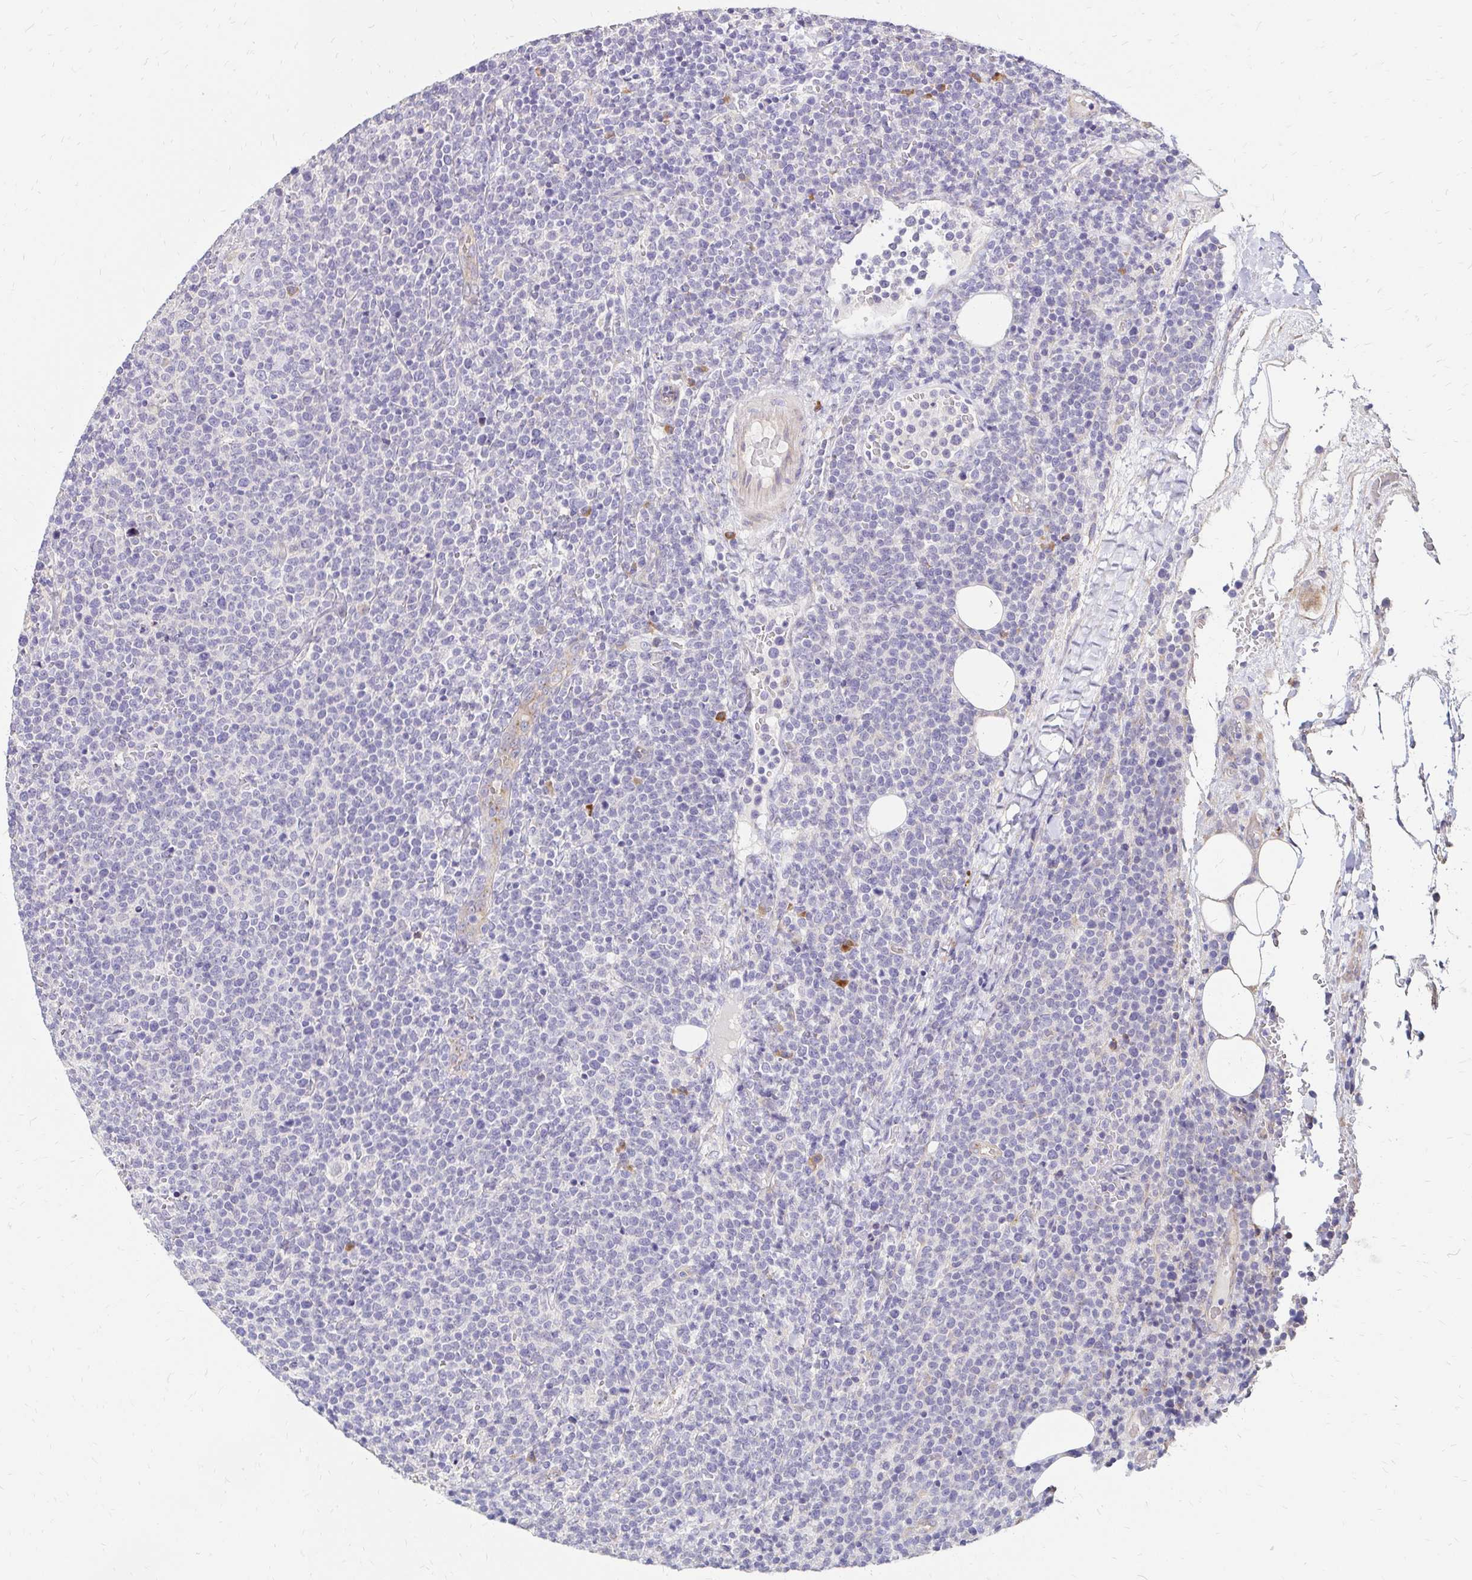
{"staining": {"intensity": "negative", "quantity": "none", "location": "none"}, "tissue": "lymphoma", "cell_type": "Tumor cells", "image_type": "cancer", "snomed": [{"axis": "morphology", "description": "Malignant lymphoma, non-Hodgkin's type, High grade"}, {"axis": "topography", "description": "Lymph node"}], "caption": "The image exhibits no significant positivity in tumor cells of malignant lymphoma, non-Hodgkin's type (high-grade). The staining was performed using DAB (3,3'-diaminobenzidine) to visualize the protein expression in brown, while the nuclei were stained in blue with hematoxylin (Magnification: 20x).", "gene": "PRIMA1", "patient": {"sex": "male", "age": 61}}